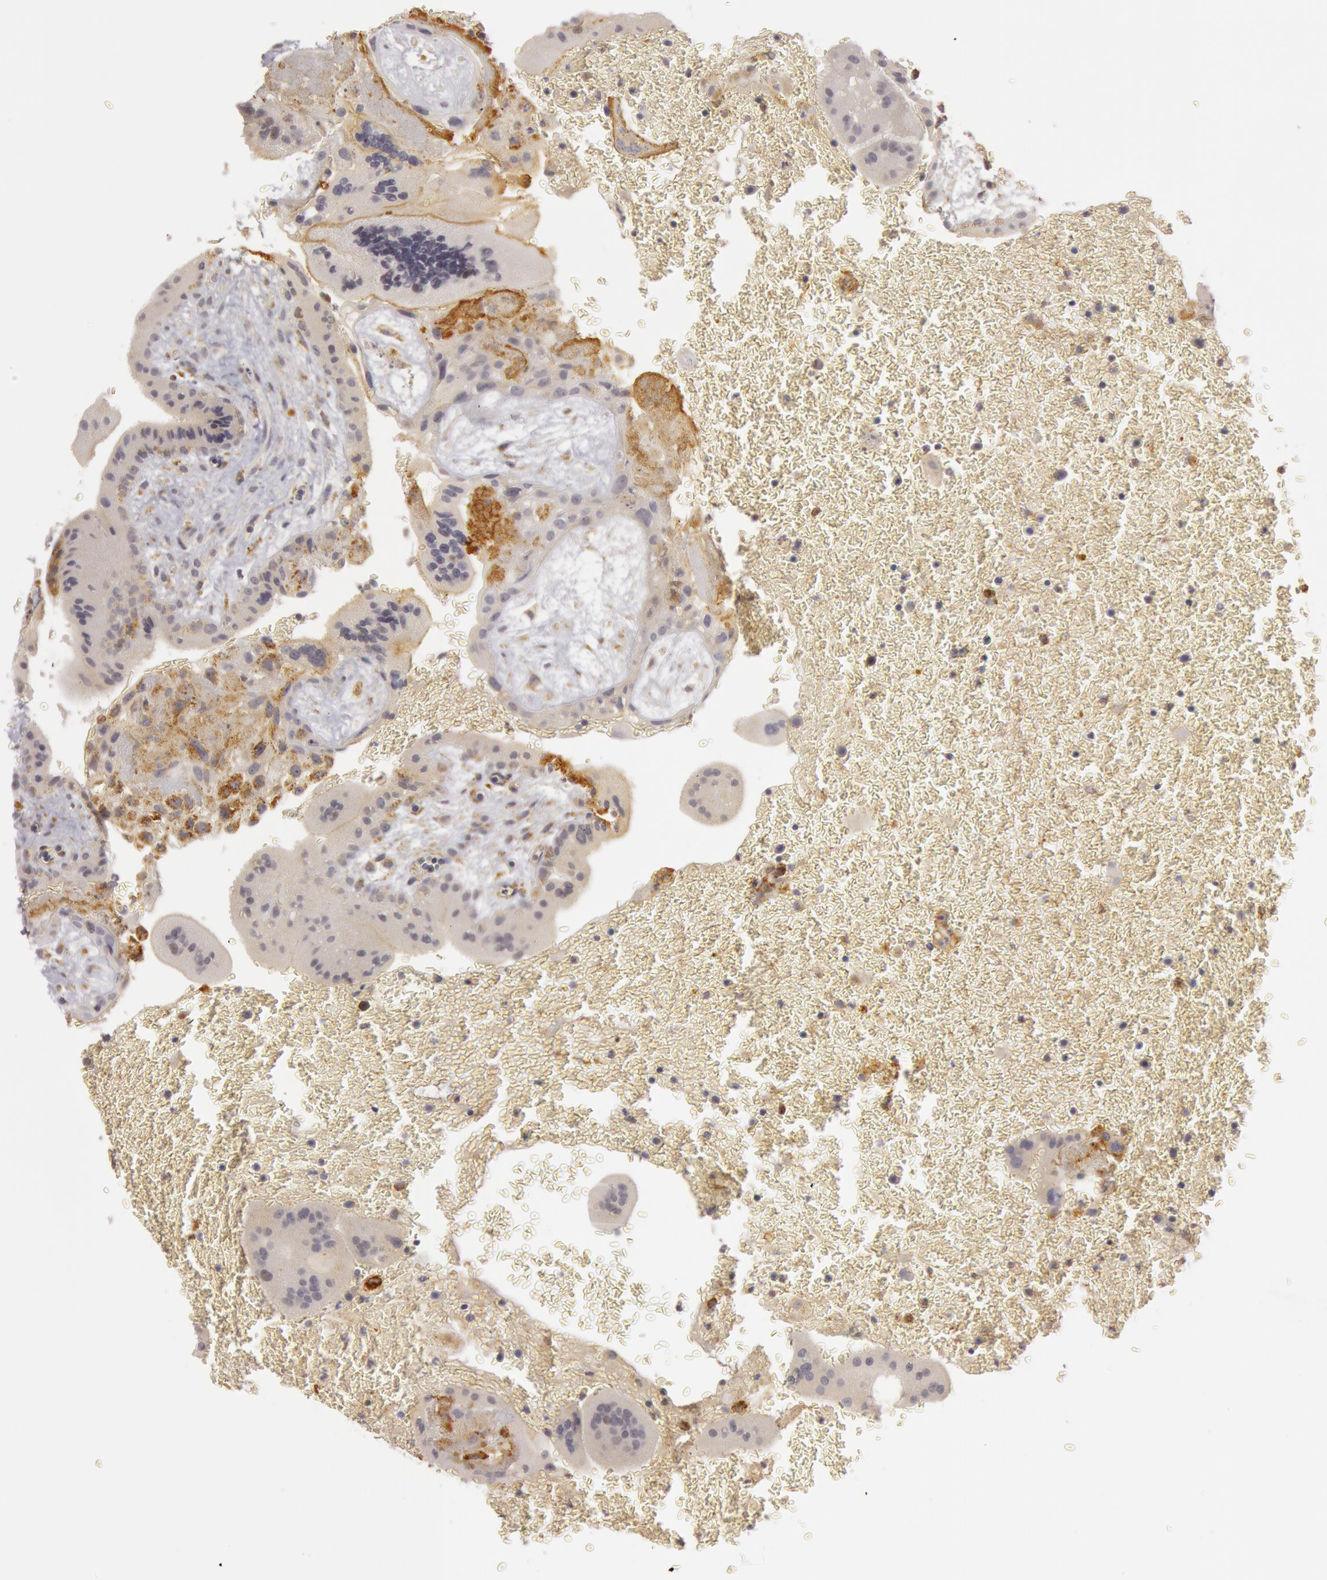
{"staining": {"intensity": "negative", "quantity": "none", "location": "none"}, "tissue": "placenta", "cell_type": "Decidual cells", "image_type": "normal", "snomed": [{"axis": "morphology", "description": "Normal tissue, NOS"}, {"axis": "topography", "description": "Placenta"}], "caption": "DAB immunohistochemical staining of unremarkable placenta demonstrates no significant staining in decidual cells.", "gene": "C7", "patient": {"sex": "female", "age": 35}}